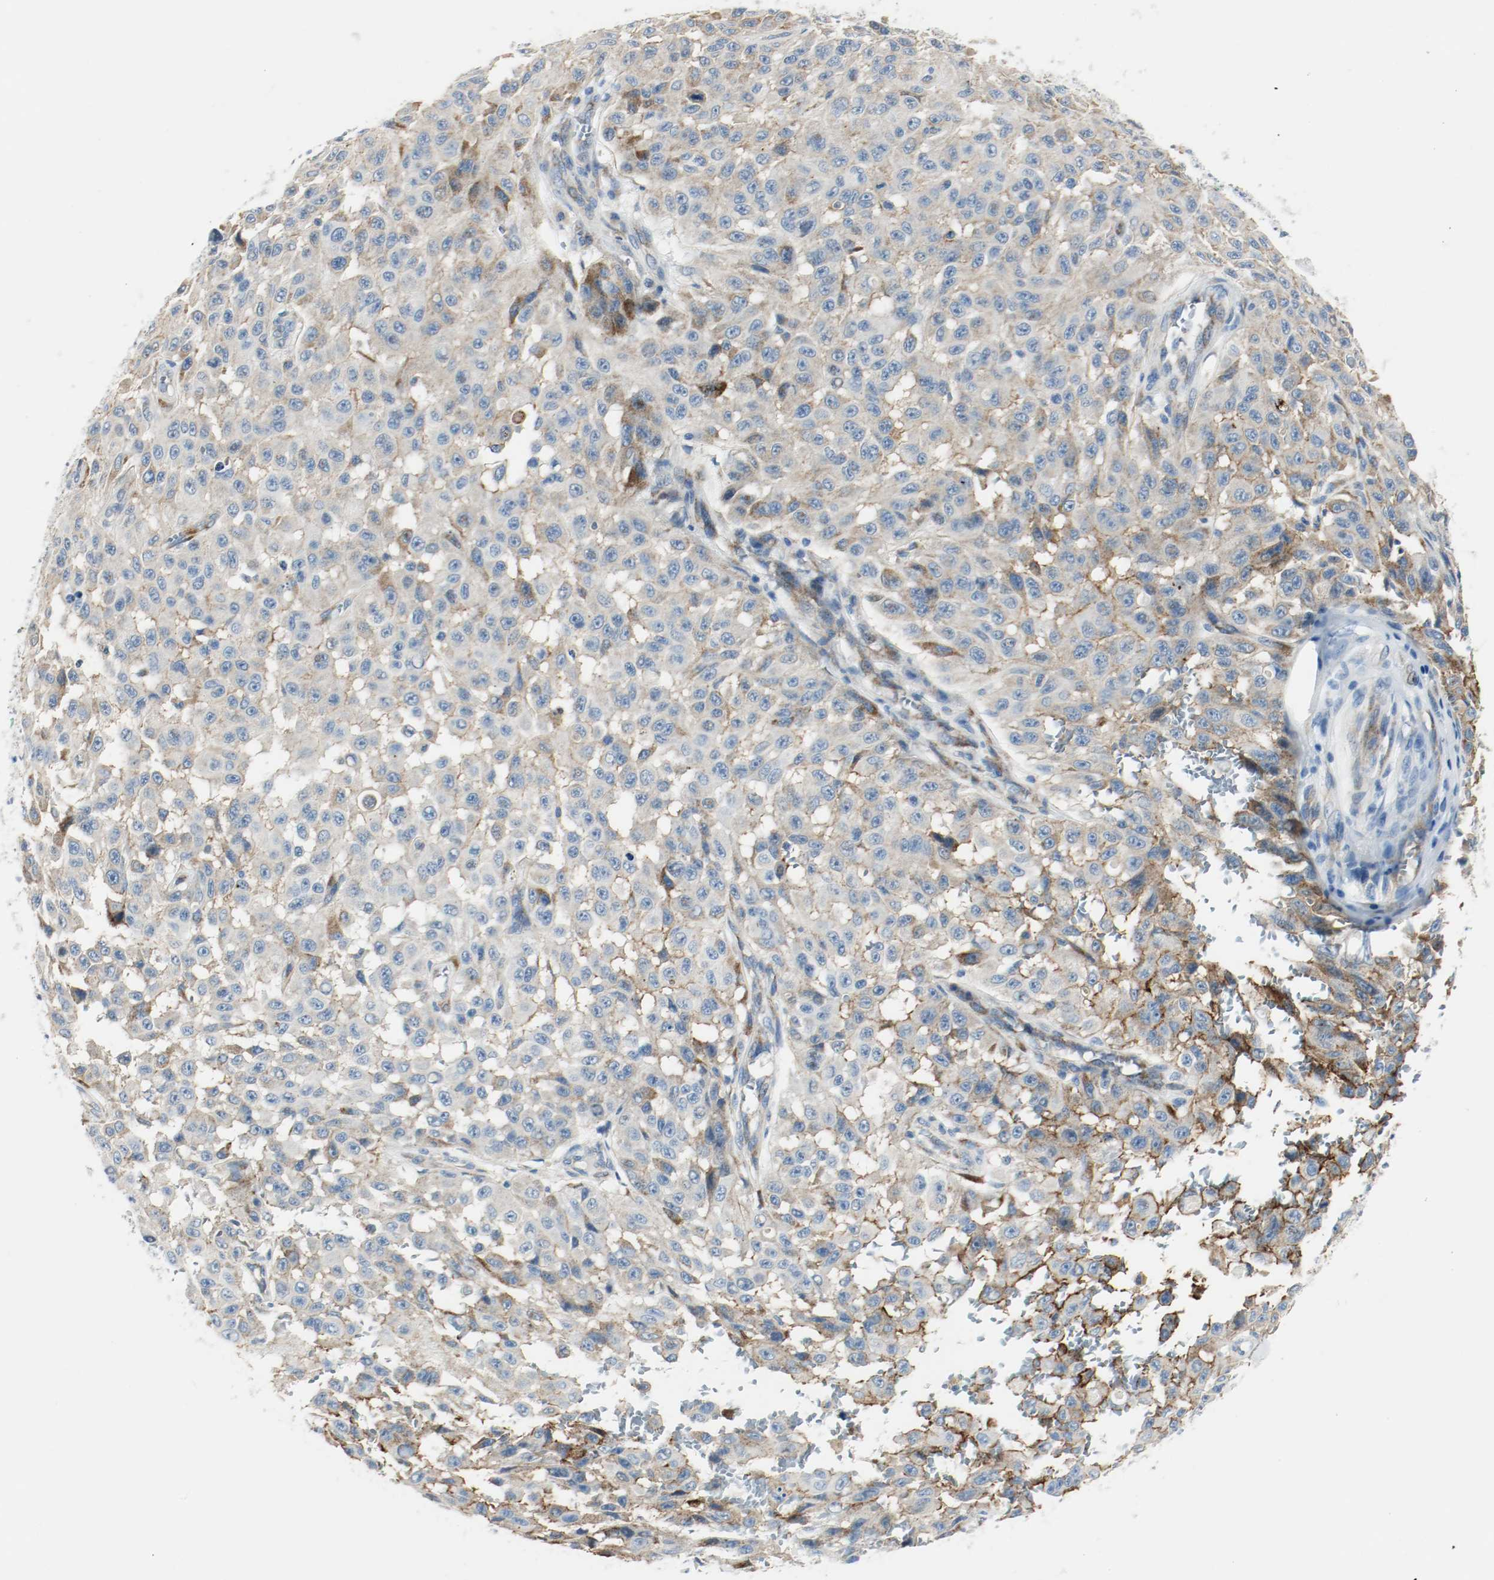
{"staining": {"intensity": "weak", "quantity": ">75%", "location": "cytoplasmic/membranous"}, "tissue": "melanoma", "cell_type": "Tumor cells", "image_type": "cancer", "snomed": [{"axis": "morphology", "description": "Malignant melanoma, NOS"}, {"axis": "topography", "description": "Skin"}], "caption": "The histopathology image shows immunohistochemical staining of malignant melanoma. There is weak cytoplasmic/membranous staining is present in approximately >75% of tumor cells.", "gene": "LAMB1", "patient": {"sex": "male", "age": 30}}